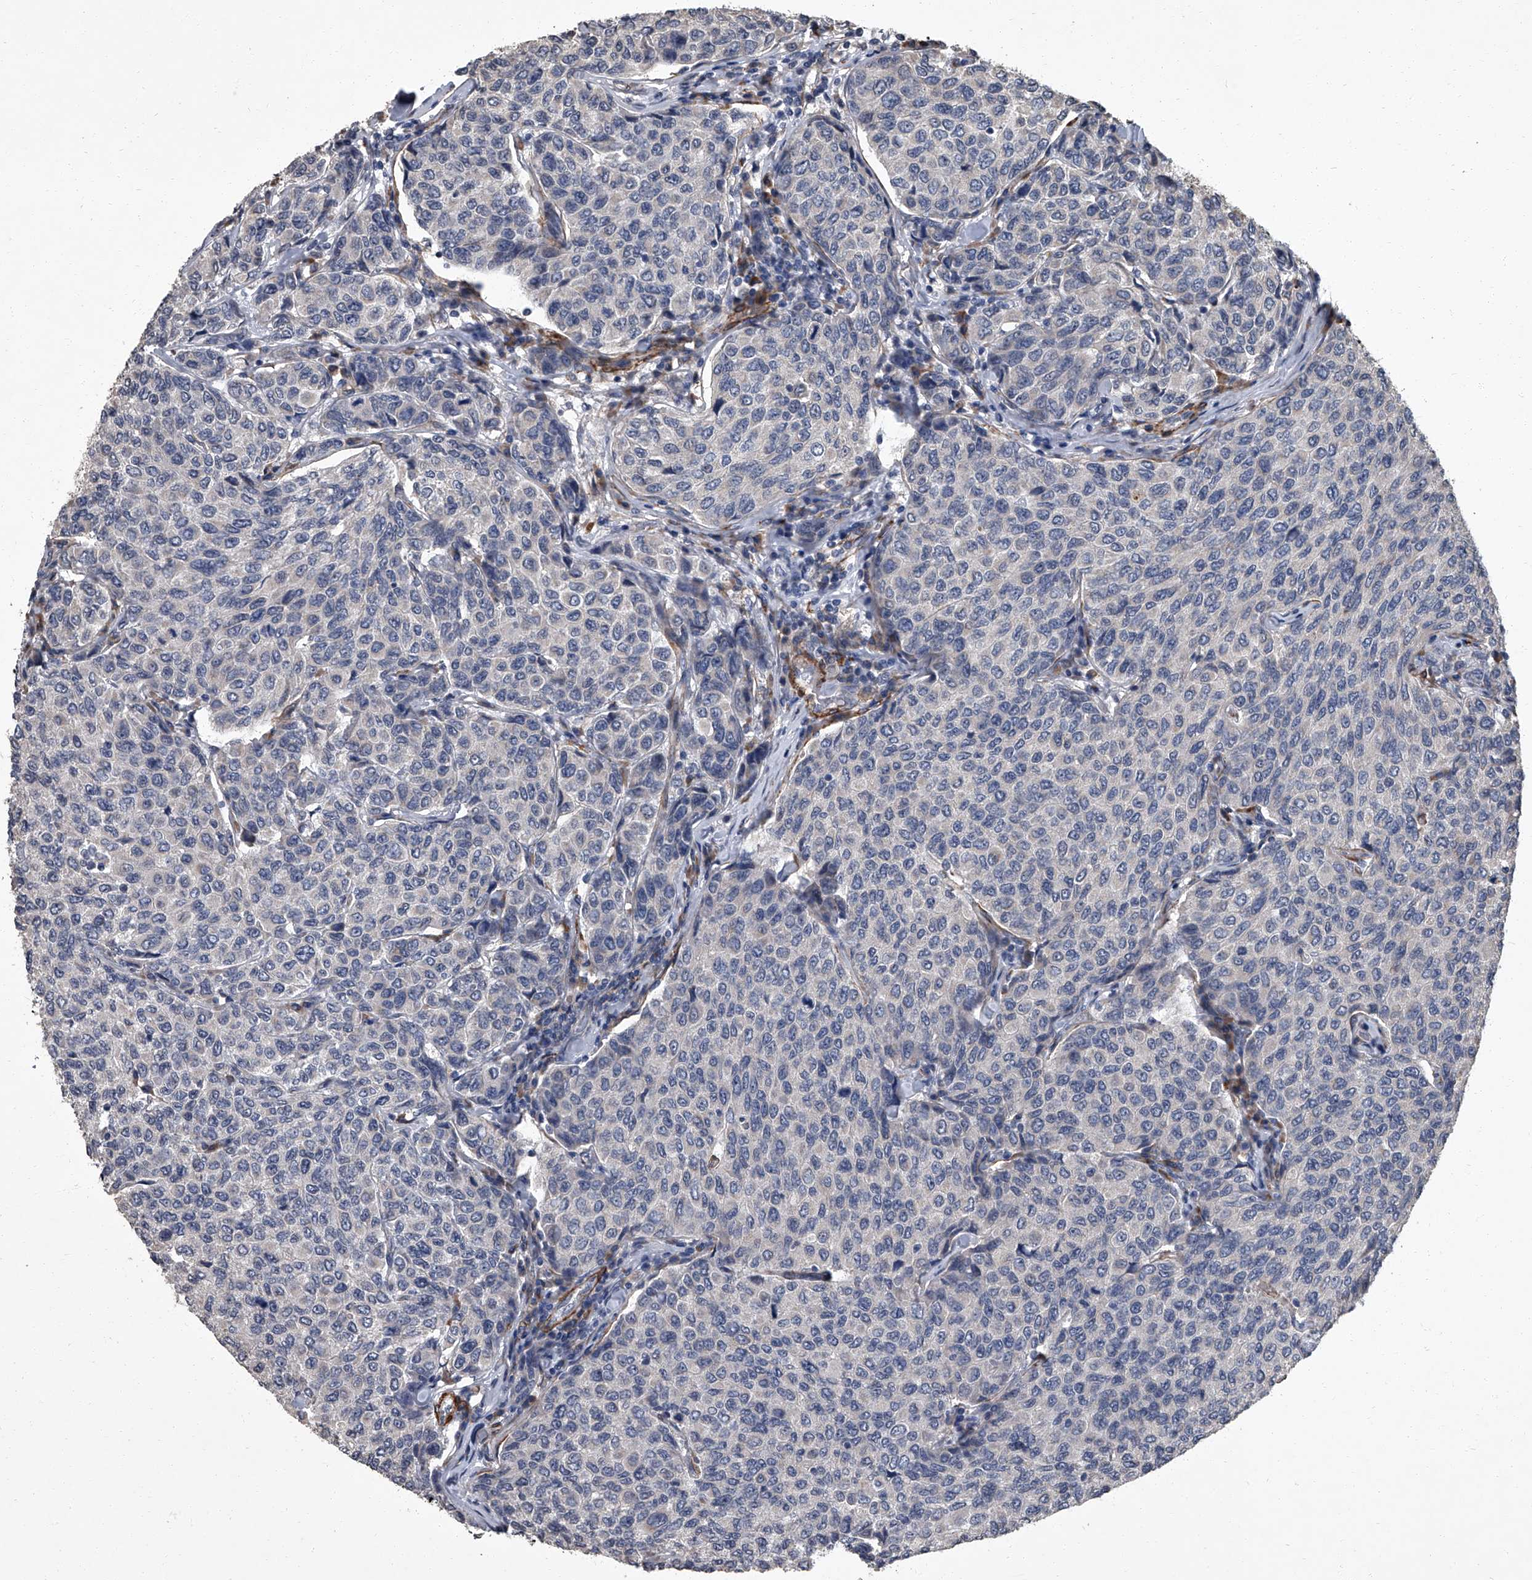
{"staining": {"intensity": "negative", "quantity": "none", "location": "none"}, "tissue": "breast cancer", "cell_type": "Tumor cells", "image_type": "cancer", "snomed": [{"axis": "morphology", "description": "Duct carcinoma"}, {"axis": "topography", "description": "Breast"}], "caption": "Immunohistochemical staining of human breast infiltrating ductal carcinoma displays no significant expression in tumor cells. (Brightfield microscopy of DAB (3,3'-diaminobenzidine) IHC at high magnification).", "gene": "SIRT4", "patient": {"sex": "female", "age": 55}}